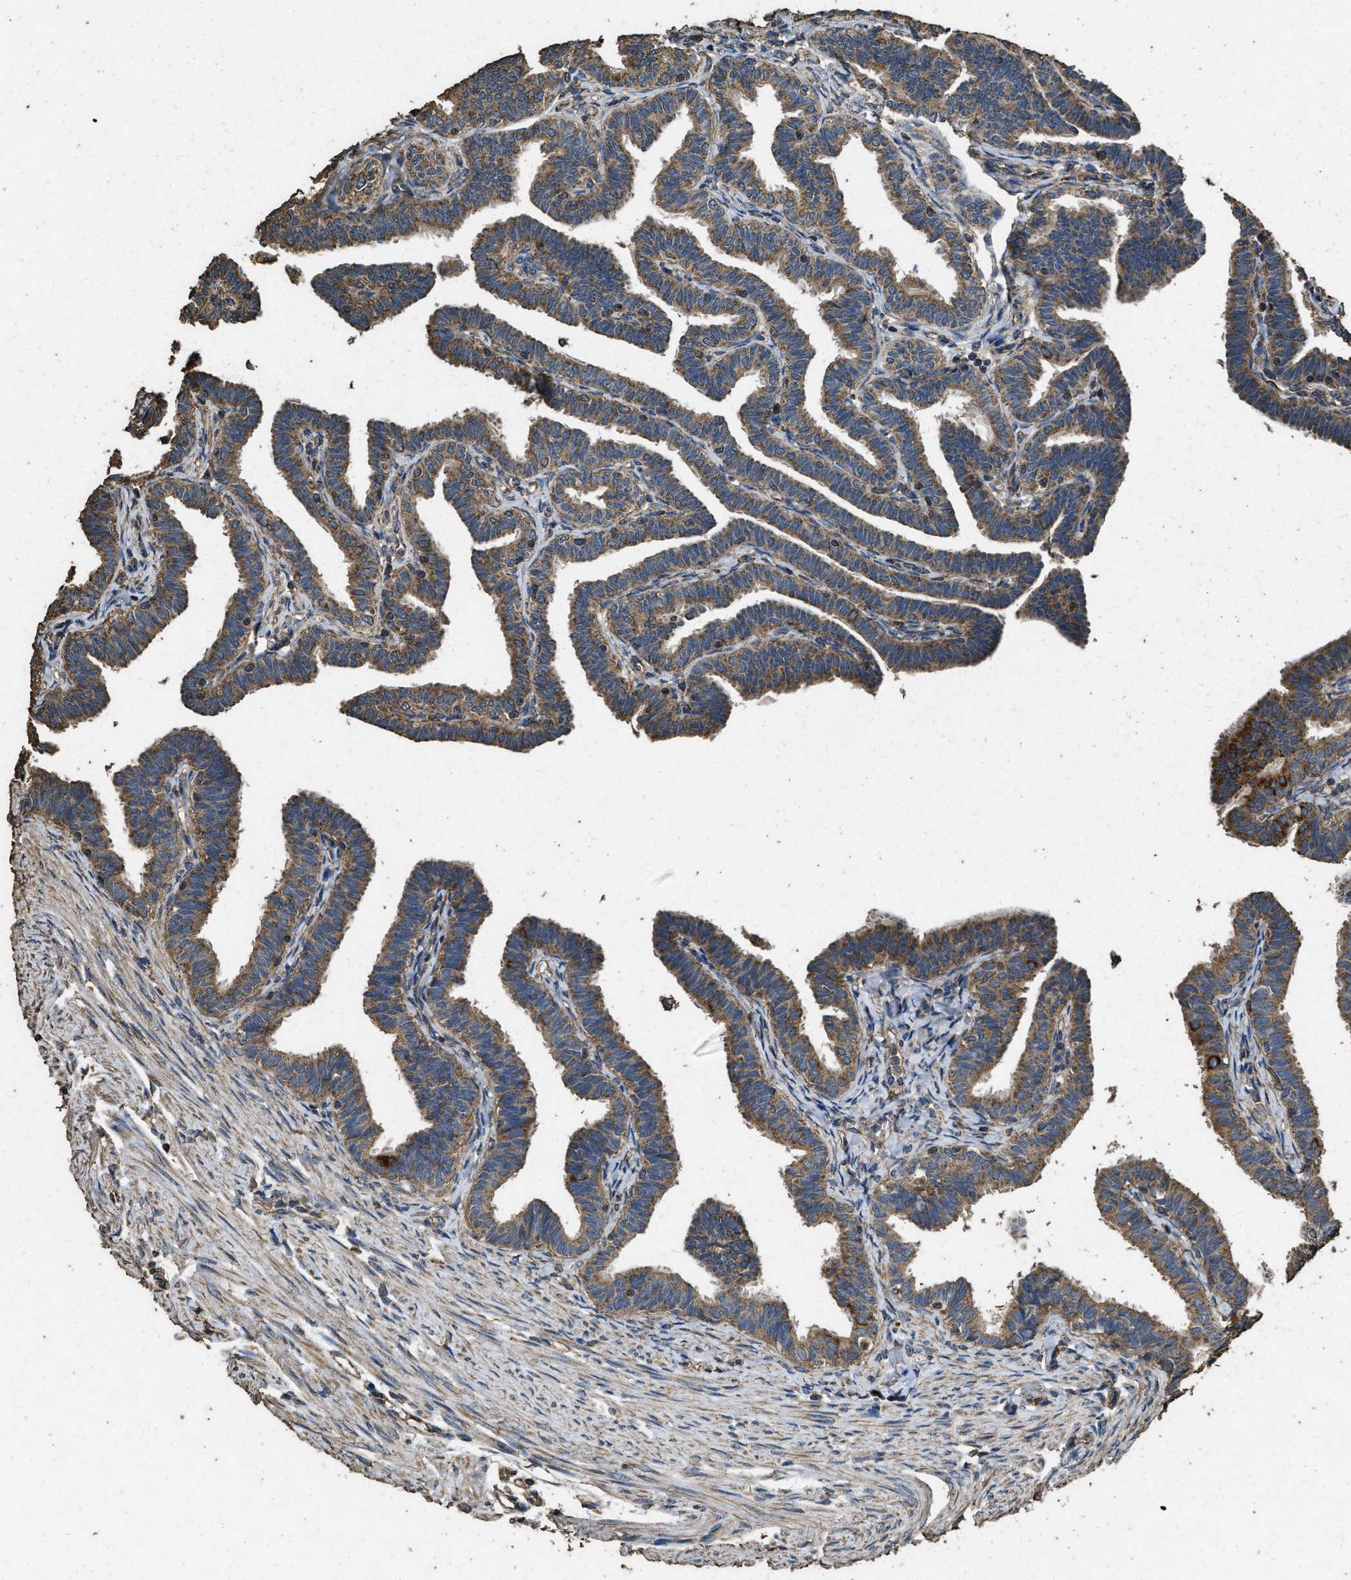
{"staining": {"intensity": "moderate", "quantity": ">75%", "location": "cytoplasmic/membranous"}, "tissue": "fallopian tube", "cell_type": "Glandular cells", "image_type": "normal", "snomed": [{"axis": "morphology", "description": "Normal tissue, NOS"}, {"axis": "topography", "description": "Fallopian tube"}, {"axis": "topography", "description": "Ovary"}], "caption": "Protein staining of normal fallopian tube demonstrates moderate cytoplasmic/membranous staining in approximately >75% of glandular cells.", "gene": "CYRIA", "patient": {"sex": "female", "age": 23}}